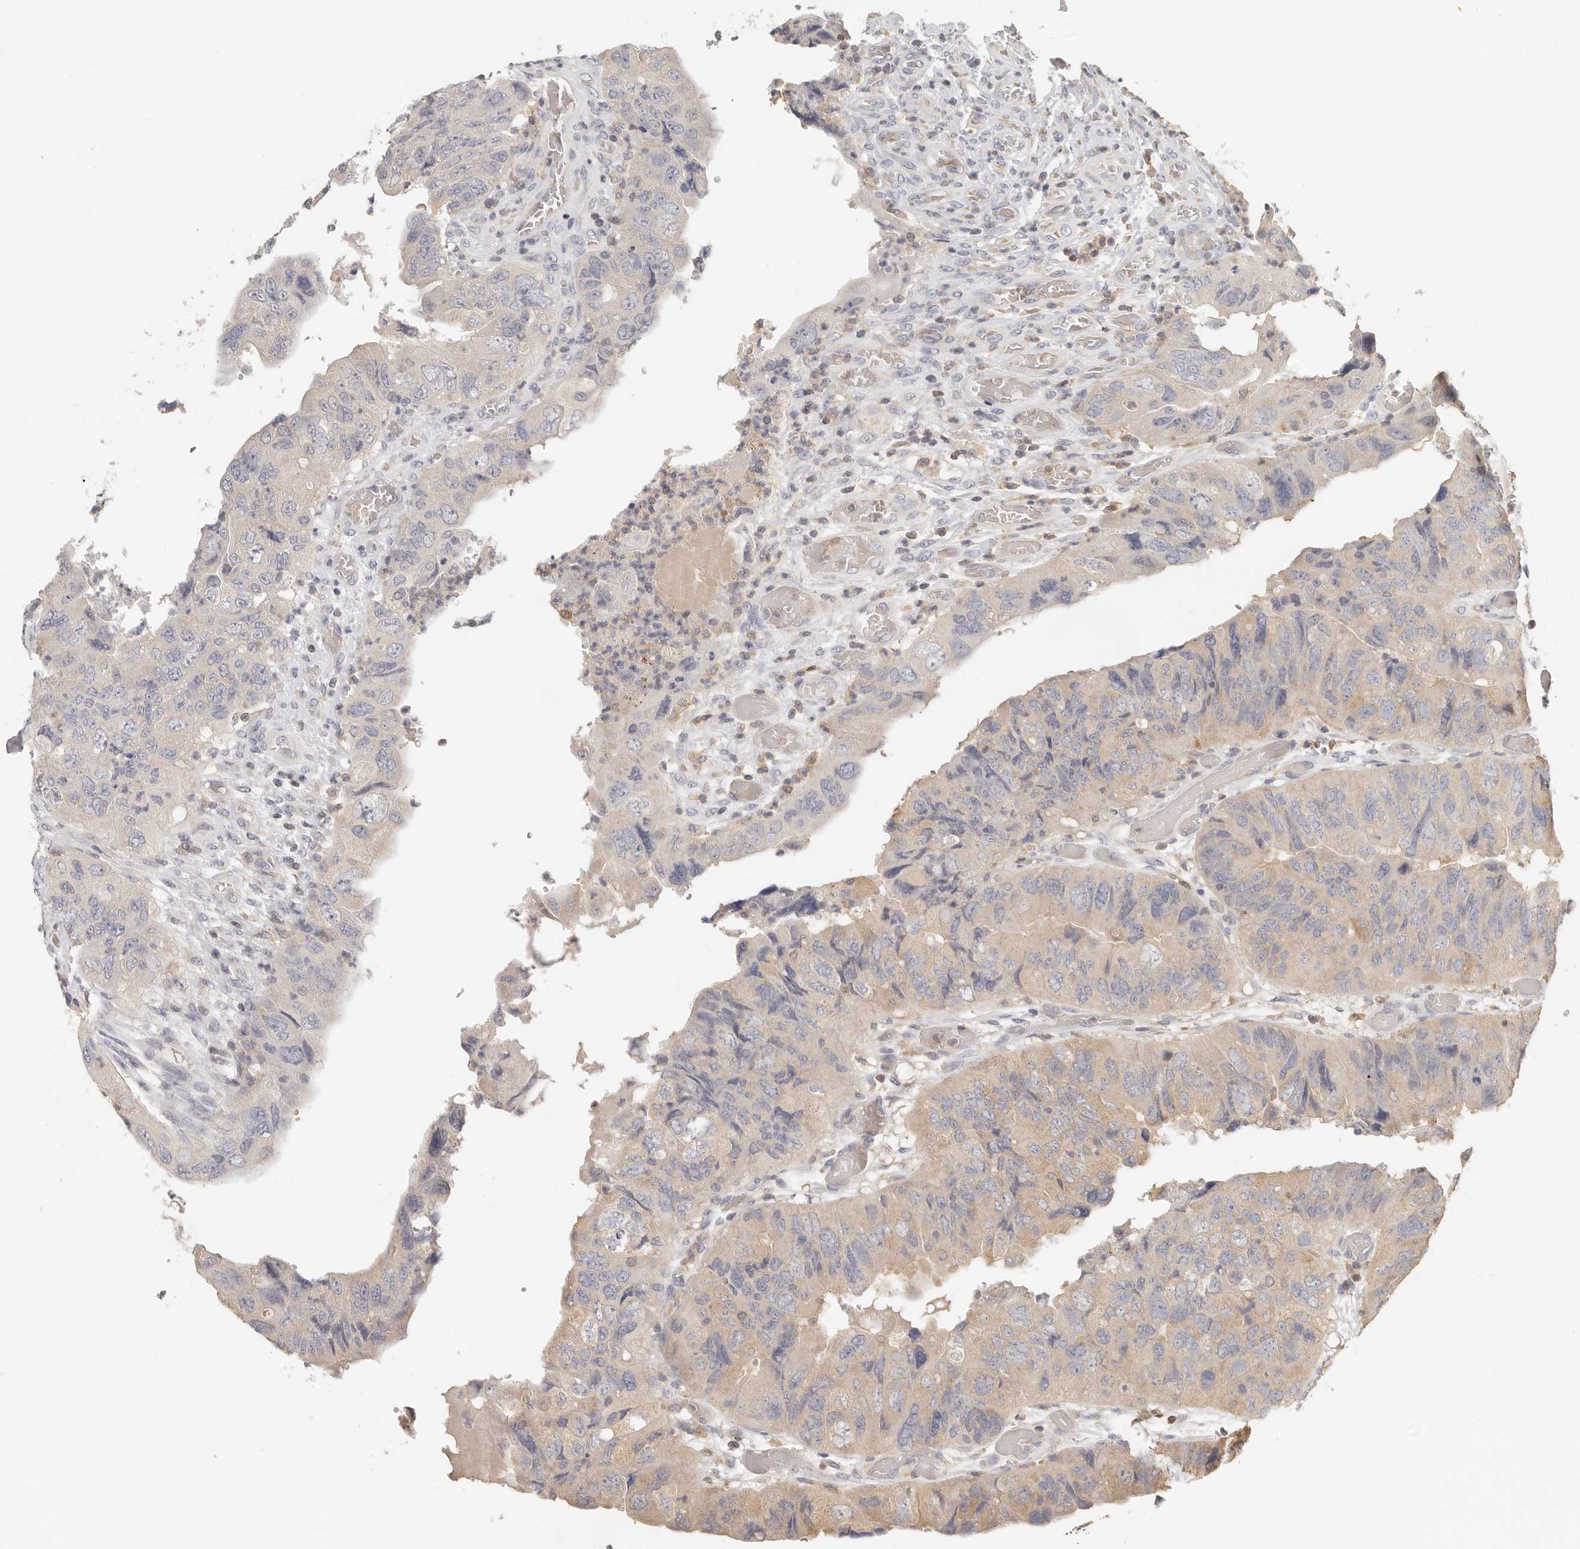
{"staining": {"intensity": "weak", "quantity": "<25%", "location": "cytoplasmic/membranous"}, "tissue": "colorectal cancer", "cell_type": "Tumor cells", "image_type": "cancer", "snomed": [{"axis": "morphology", "description": "Adenocarcinoma, NOS"}, {"axis": "topography", "description": "Rectum"}], "caption": "Tumor cells are negative for brown protein staining in colorectal cancer (adenocarcinoma).", "gene": "CSK", "patient": {"sex": "male", "age": 63}}